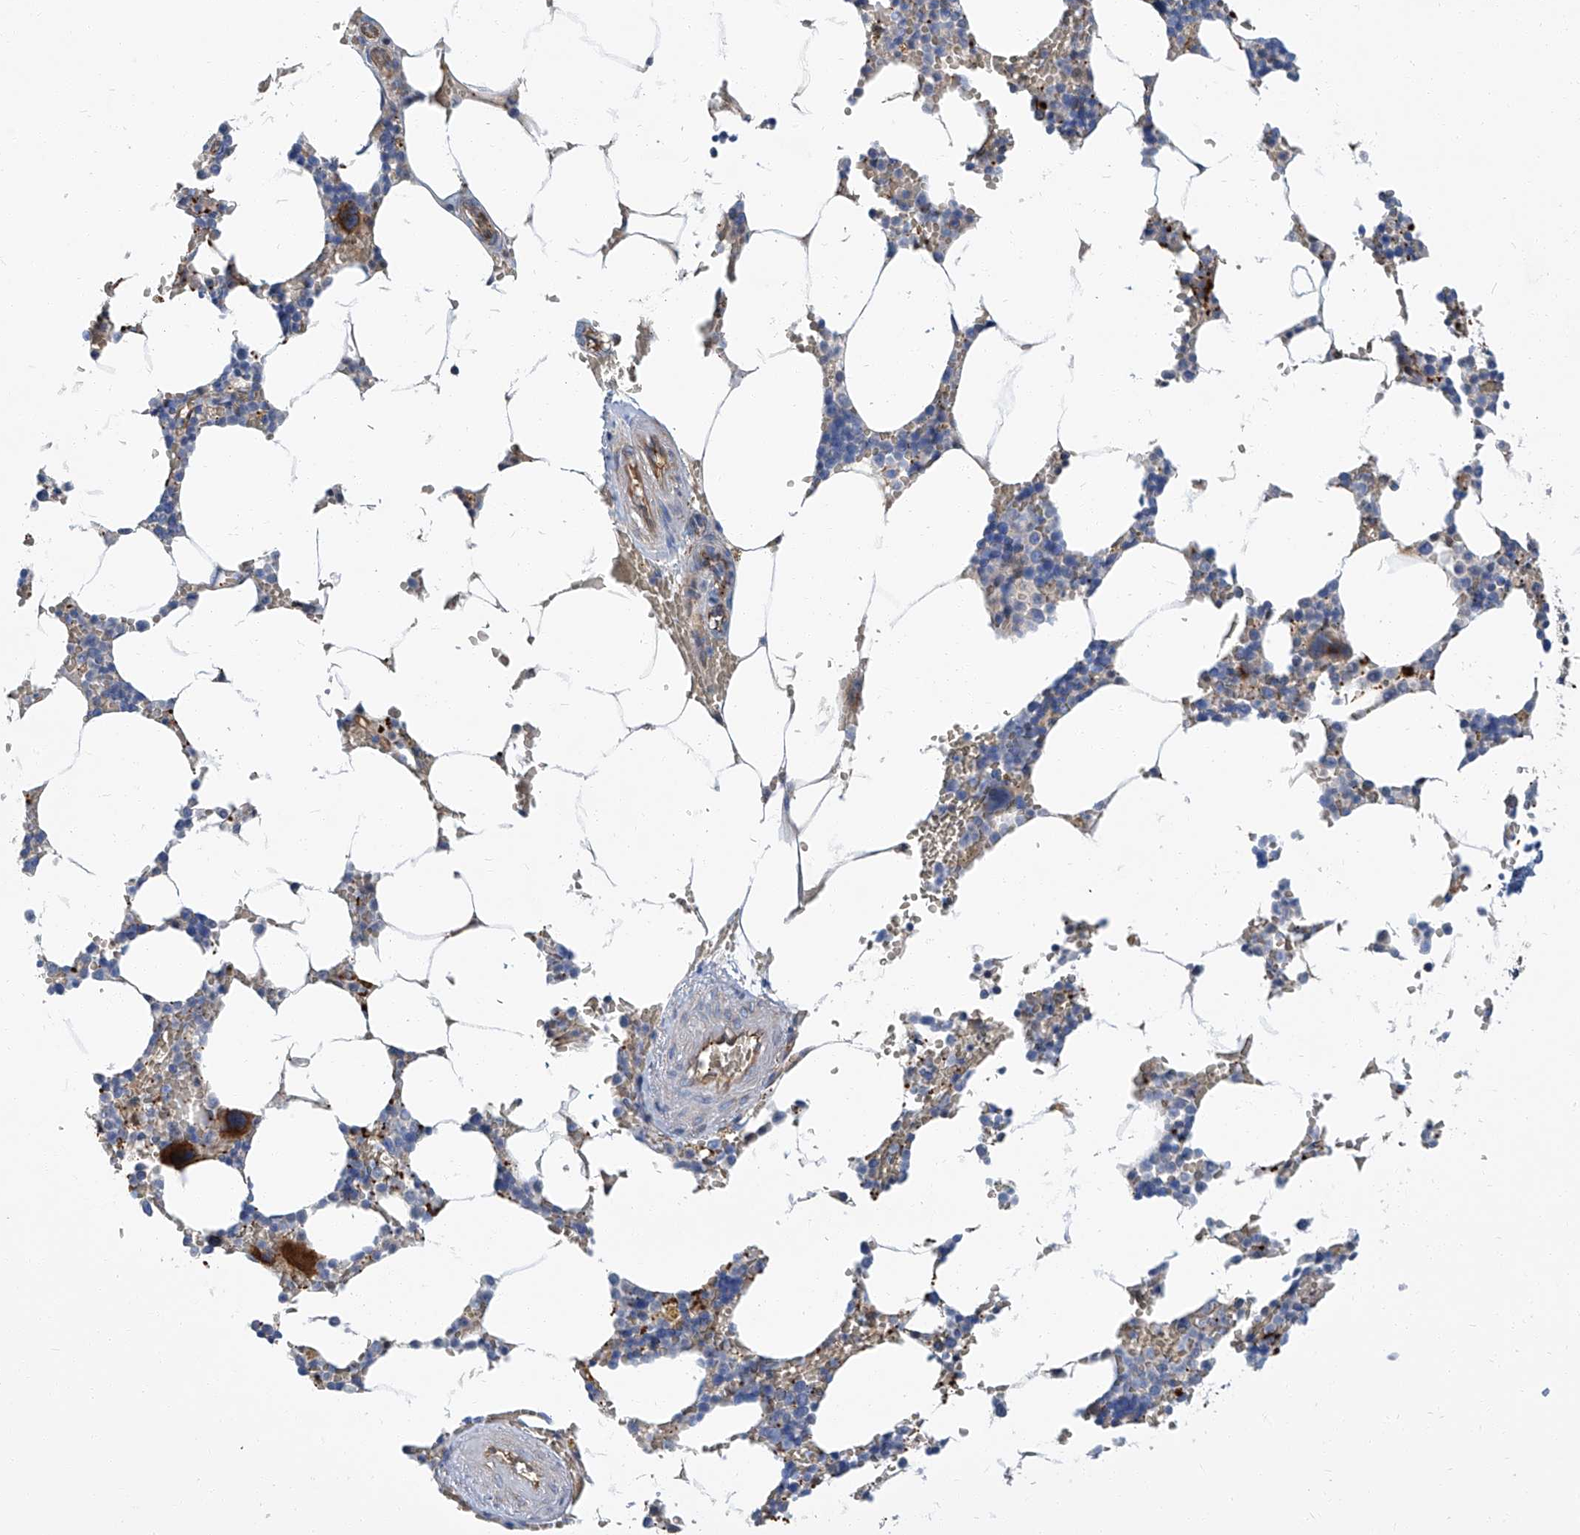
{"staining": {"intensity": "strong", "quantity": "<25%", "location": "cytoplasmic/membranous"}, "tissue": "bone marrow", "cell_type": "Hematopoietic cells", "image_type": "normal", "snomed": [{"axis": "morphology", "description": "Normal tissue, NOS"}, {"axis": "topography", "description": "Bone marrow"}], "caption": "Immunohistochemical staining of normal human bone marrow demonstrates medium levels of strong cytoplasmic/membranous positivity in about <25% of hematopoietic cells.", "gene": "PSMB10", "patient": {"sex": "male", "age": 70}}